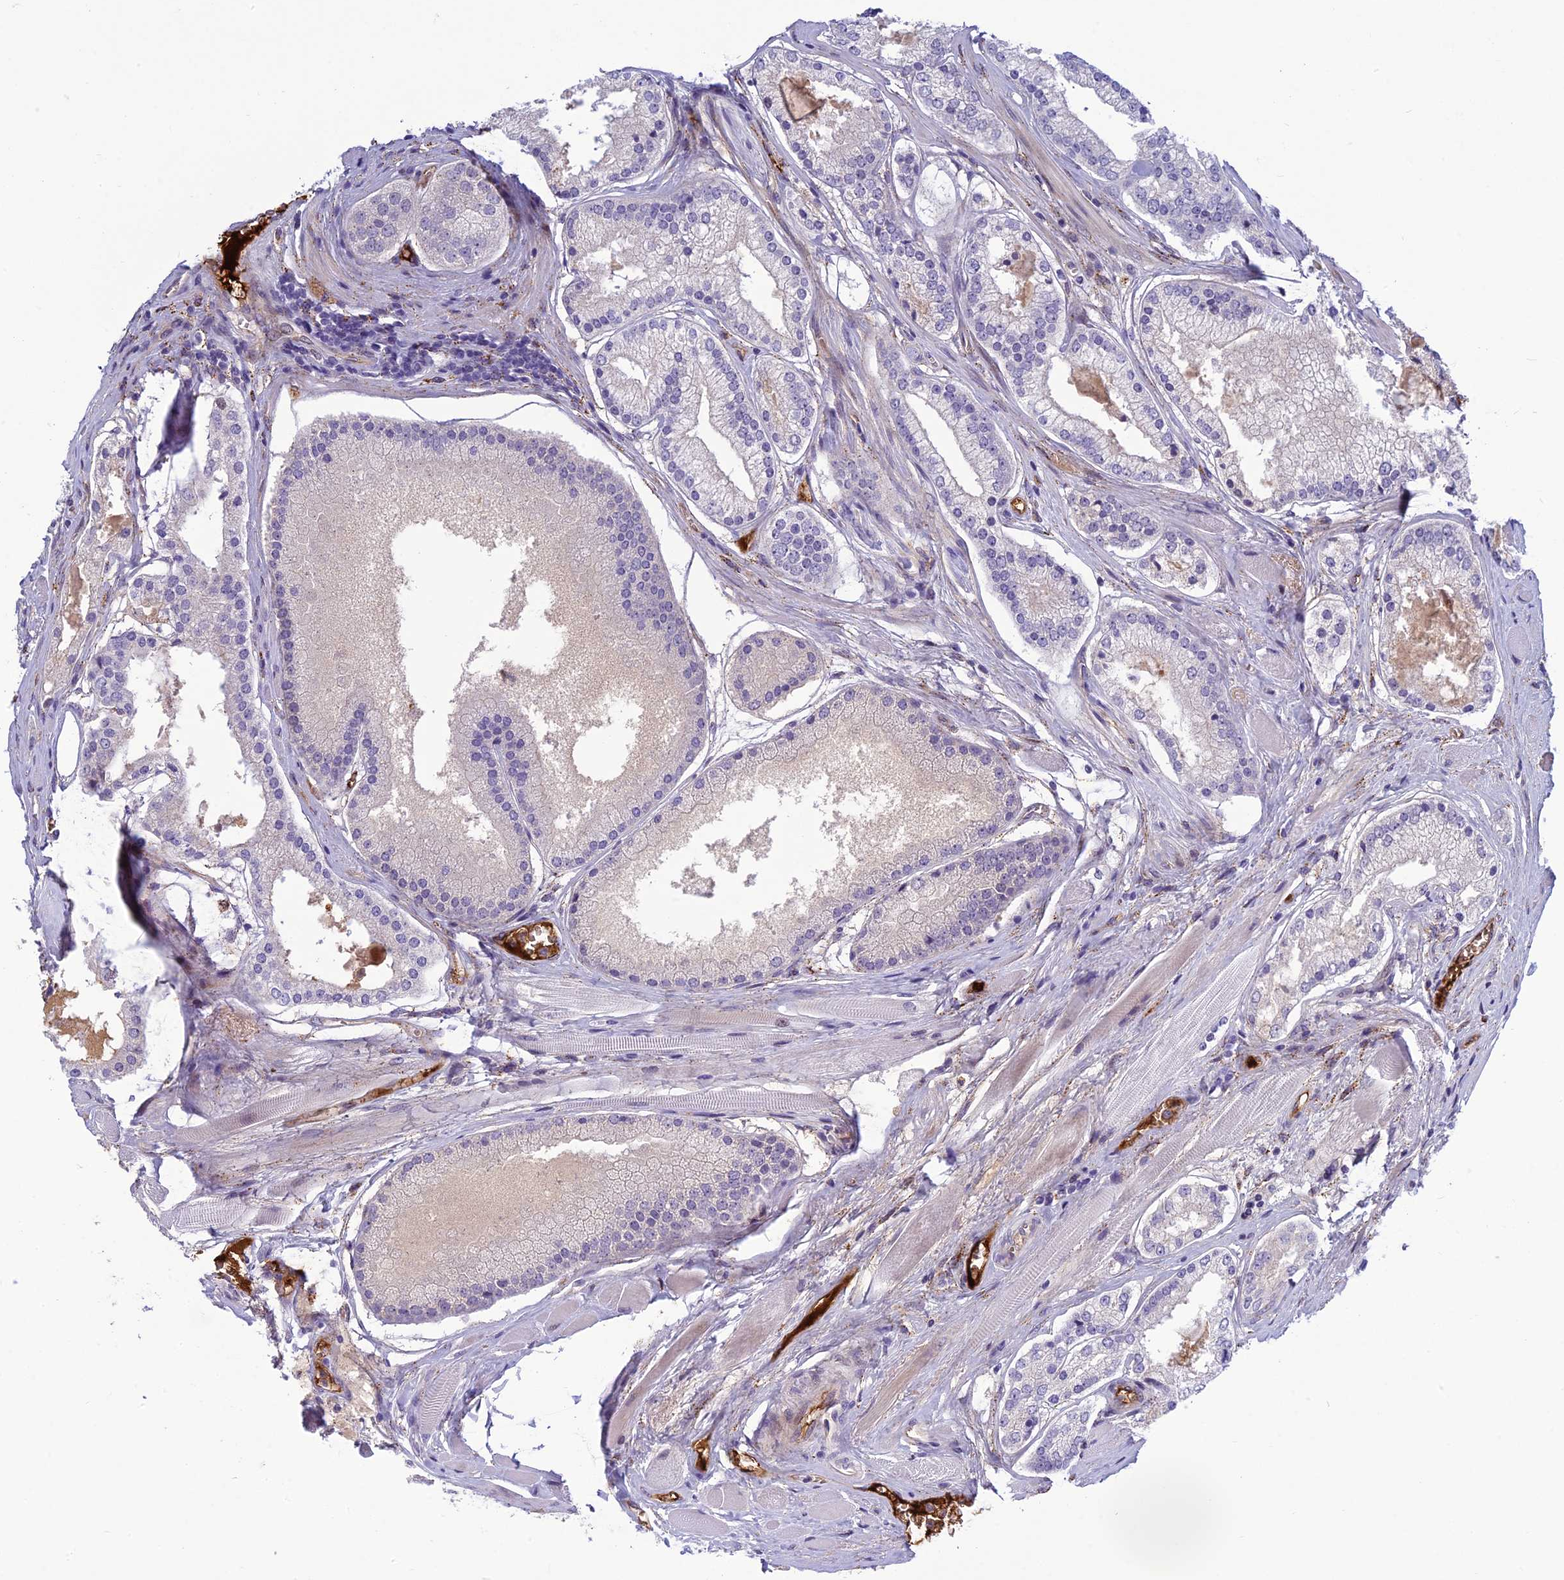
{"staining": {"intensity": "negative", "quantity": "none", "location": "none"}, "tissue": "prostate cancer", "cell_type": "Tumor cells", "image_type": "cancer", "snomed": [{"axis": "morphology", "description": "Adenocarcinoma, High grade"}, {"axis": "topography", "description": "Prostate"}], "caption": "A micrograph of human prostate high-grade adenocarcinoma is negative for staining in tumor cells. (Brightfield microscopy of DAB immunohistochemistry (IHC) at high magnification).", "gene": "CLEC11A", "patient": {"sex": "male", "age": 67}}